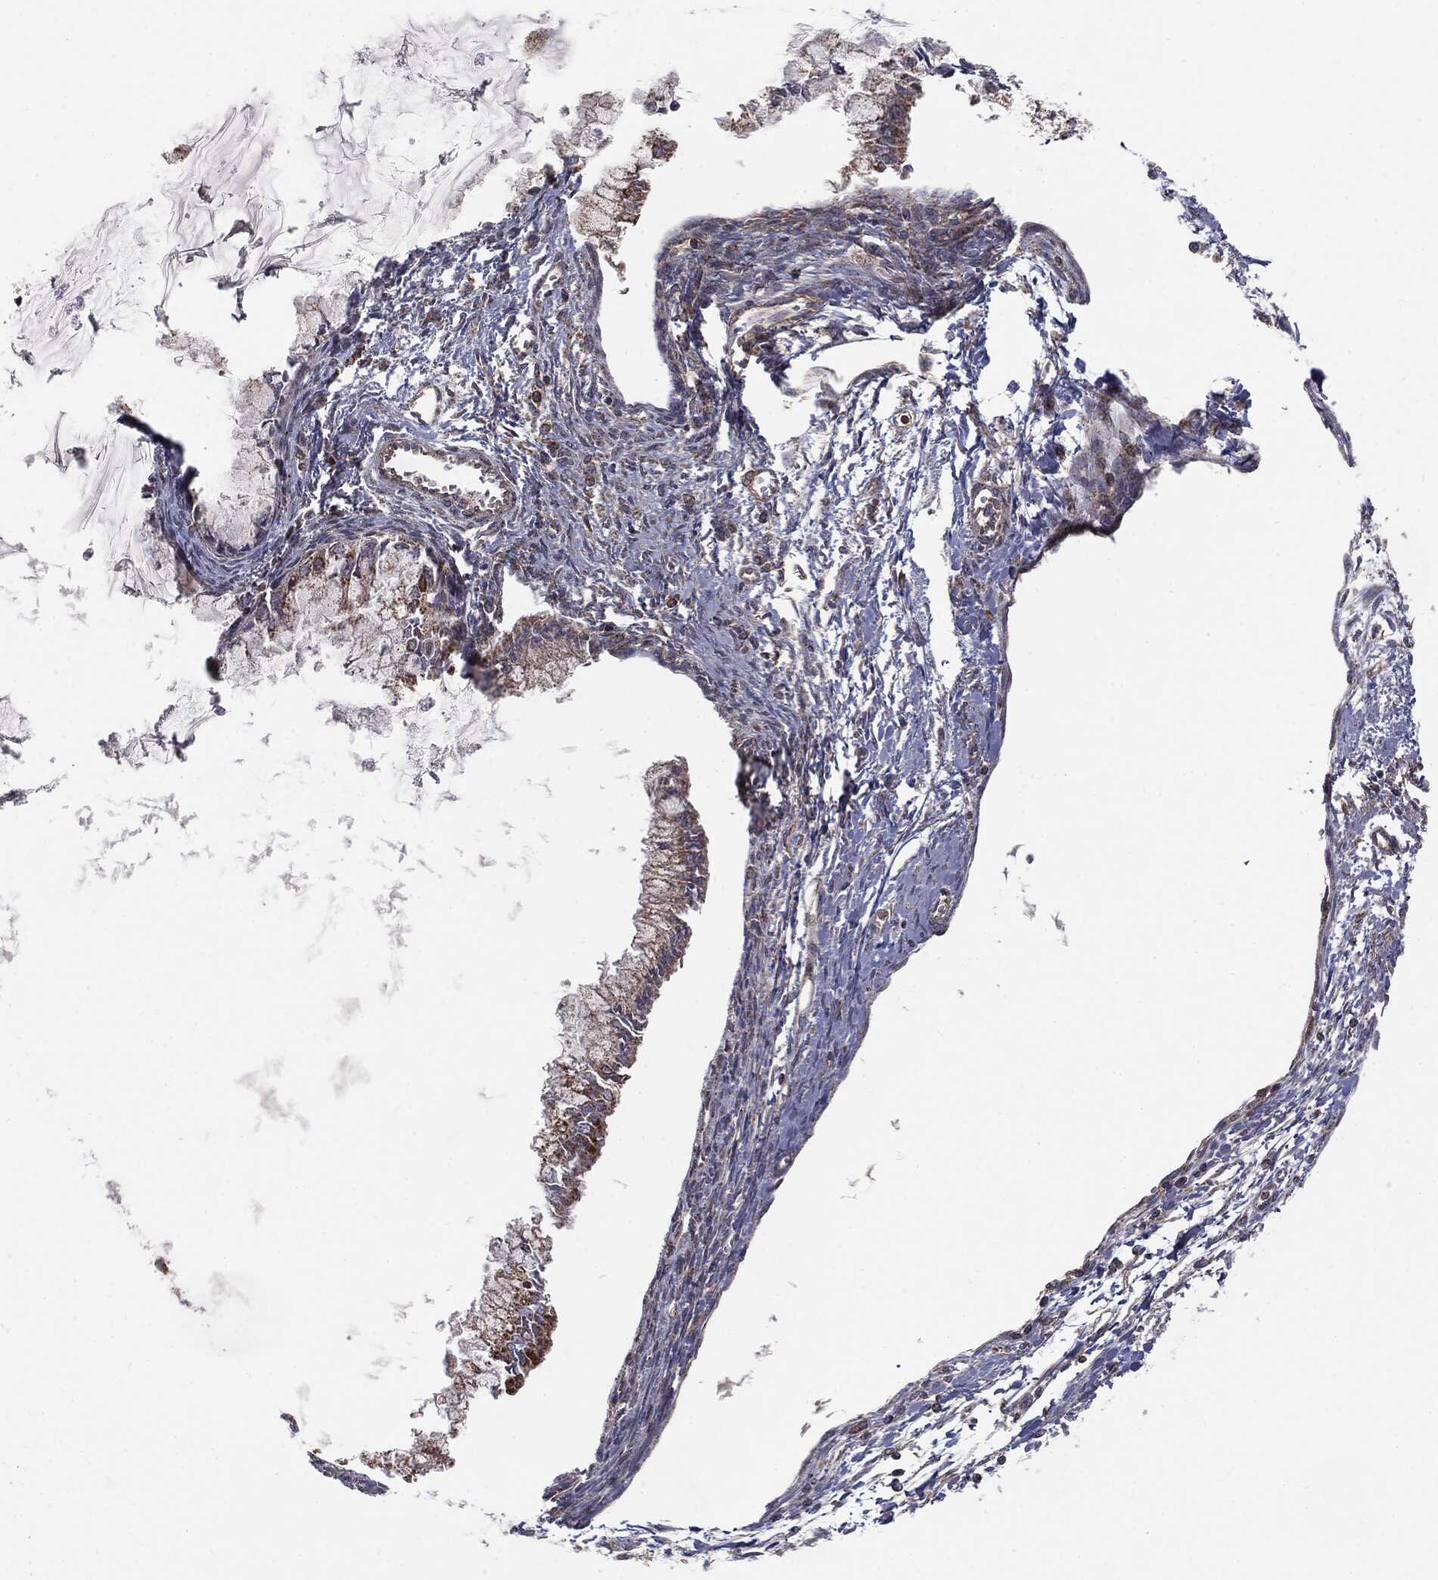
{"staining": {"intensity": "moderate", "quantity": ">75%", "location": "cytoplasmic/membranous"}, "tissue": "ovarian cancer", "cell_type": "Tumor cells", "image_type": "cancer", "snomed": [{"axis": "morphology", "description": "Cystadenocarcinoma, mucinous, NOS"}, {"axis": "topography", "description": "Ovary"}], "caption": "The photomicrograph shows a brown stain indicating the presence of a protein in the cytoplasmic/membranous of tumor cells in mucinous cystadenocarcinoma (ovarian).", "gene": "MTOR", "patient": {"sex": "female", "age": 34}}